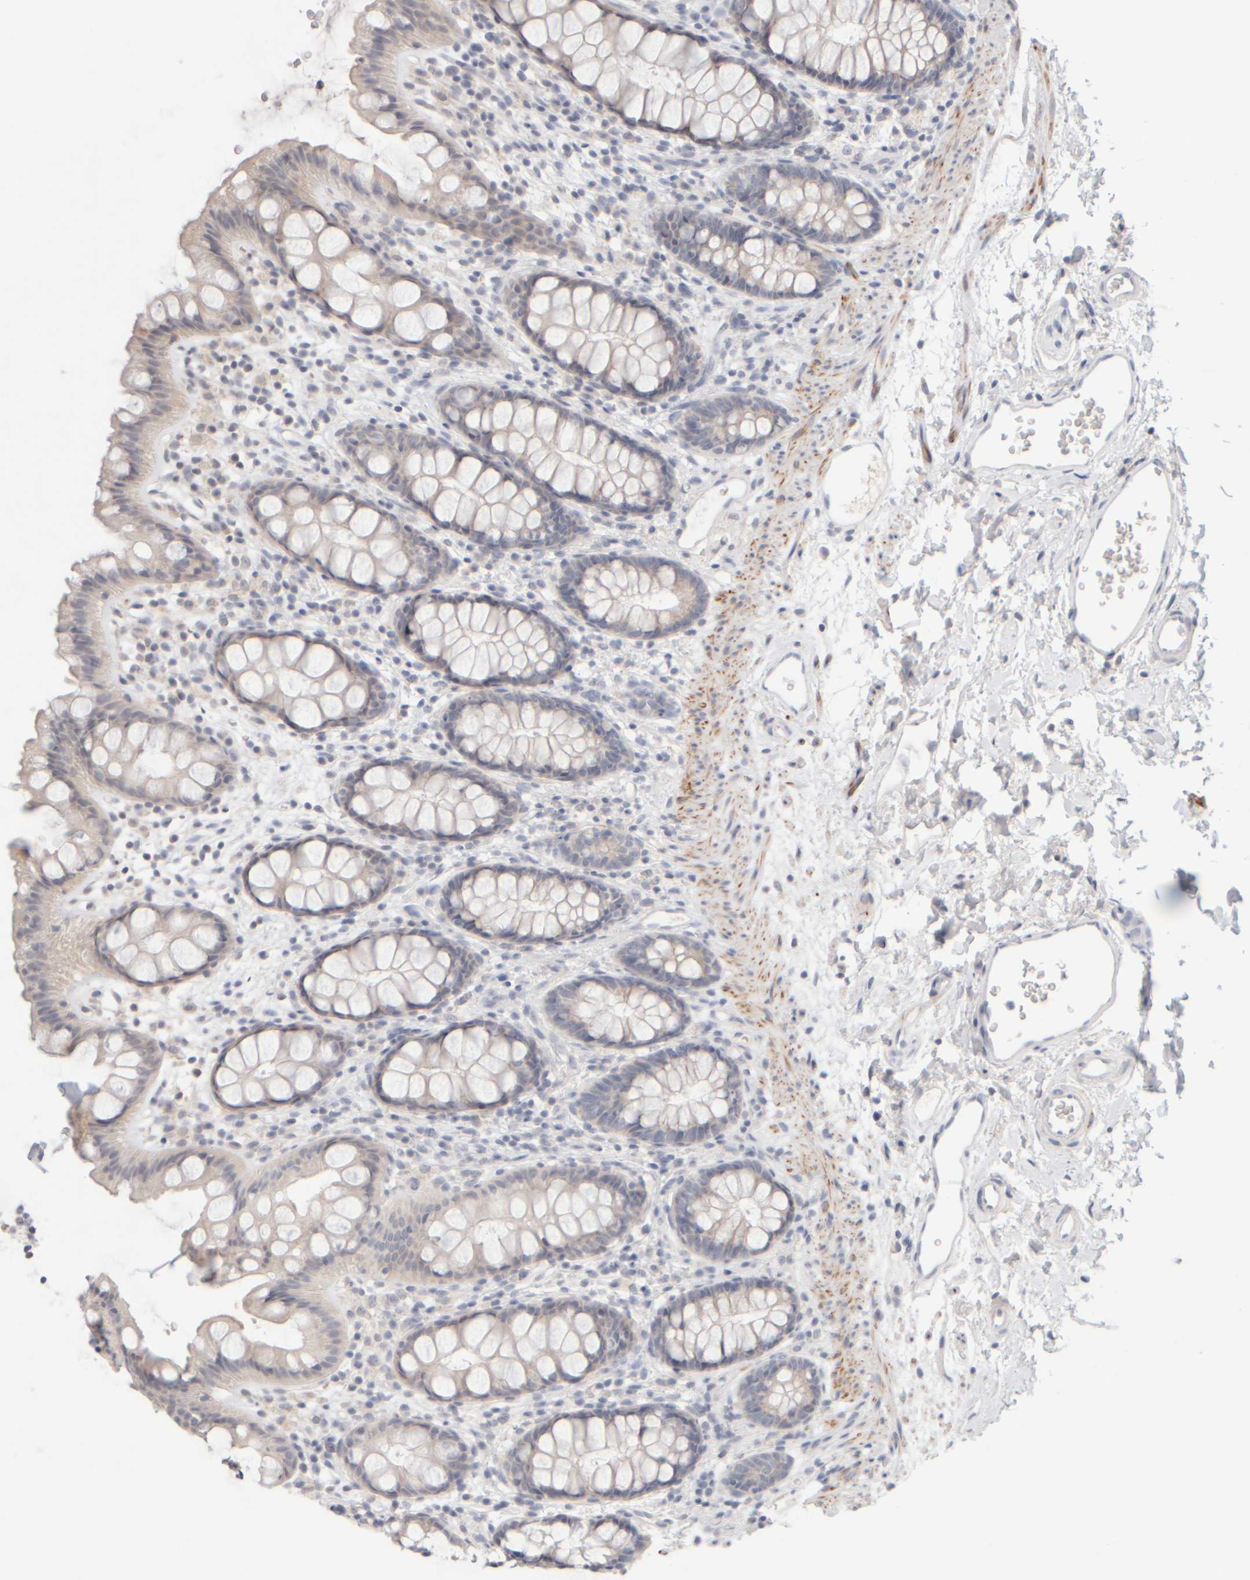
{"staining": {"intensity": "negative", "quantity": "none", "location": "none"}, "tissue": "rectum", "cell_type": "Glandular cells", "image_type": "normal", "snomed": [{"axis": "morphology", "description": "Normal tissue, NOS"}, {"axis": "topography", "description": "Rectum"}], "caption": "A high-resolution micrograph shows immunohistochemistry (IHC) staining of normal rectum, which exhibits no significant positivity in glandular cells. The staining is performed using DAB brown chromogen with nuclei counter-stained in using hematoxylin.", "gene": "ZNF112", "patient": {"sex": "female", "age": 65}}